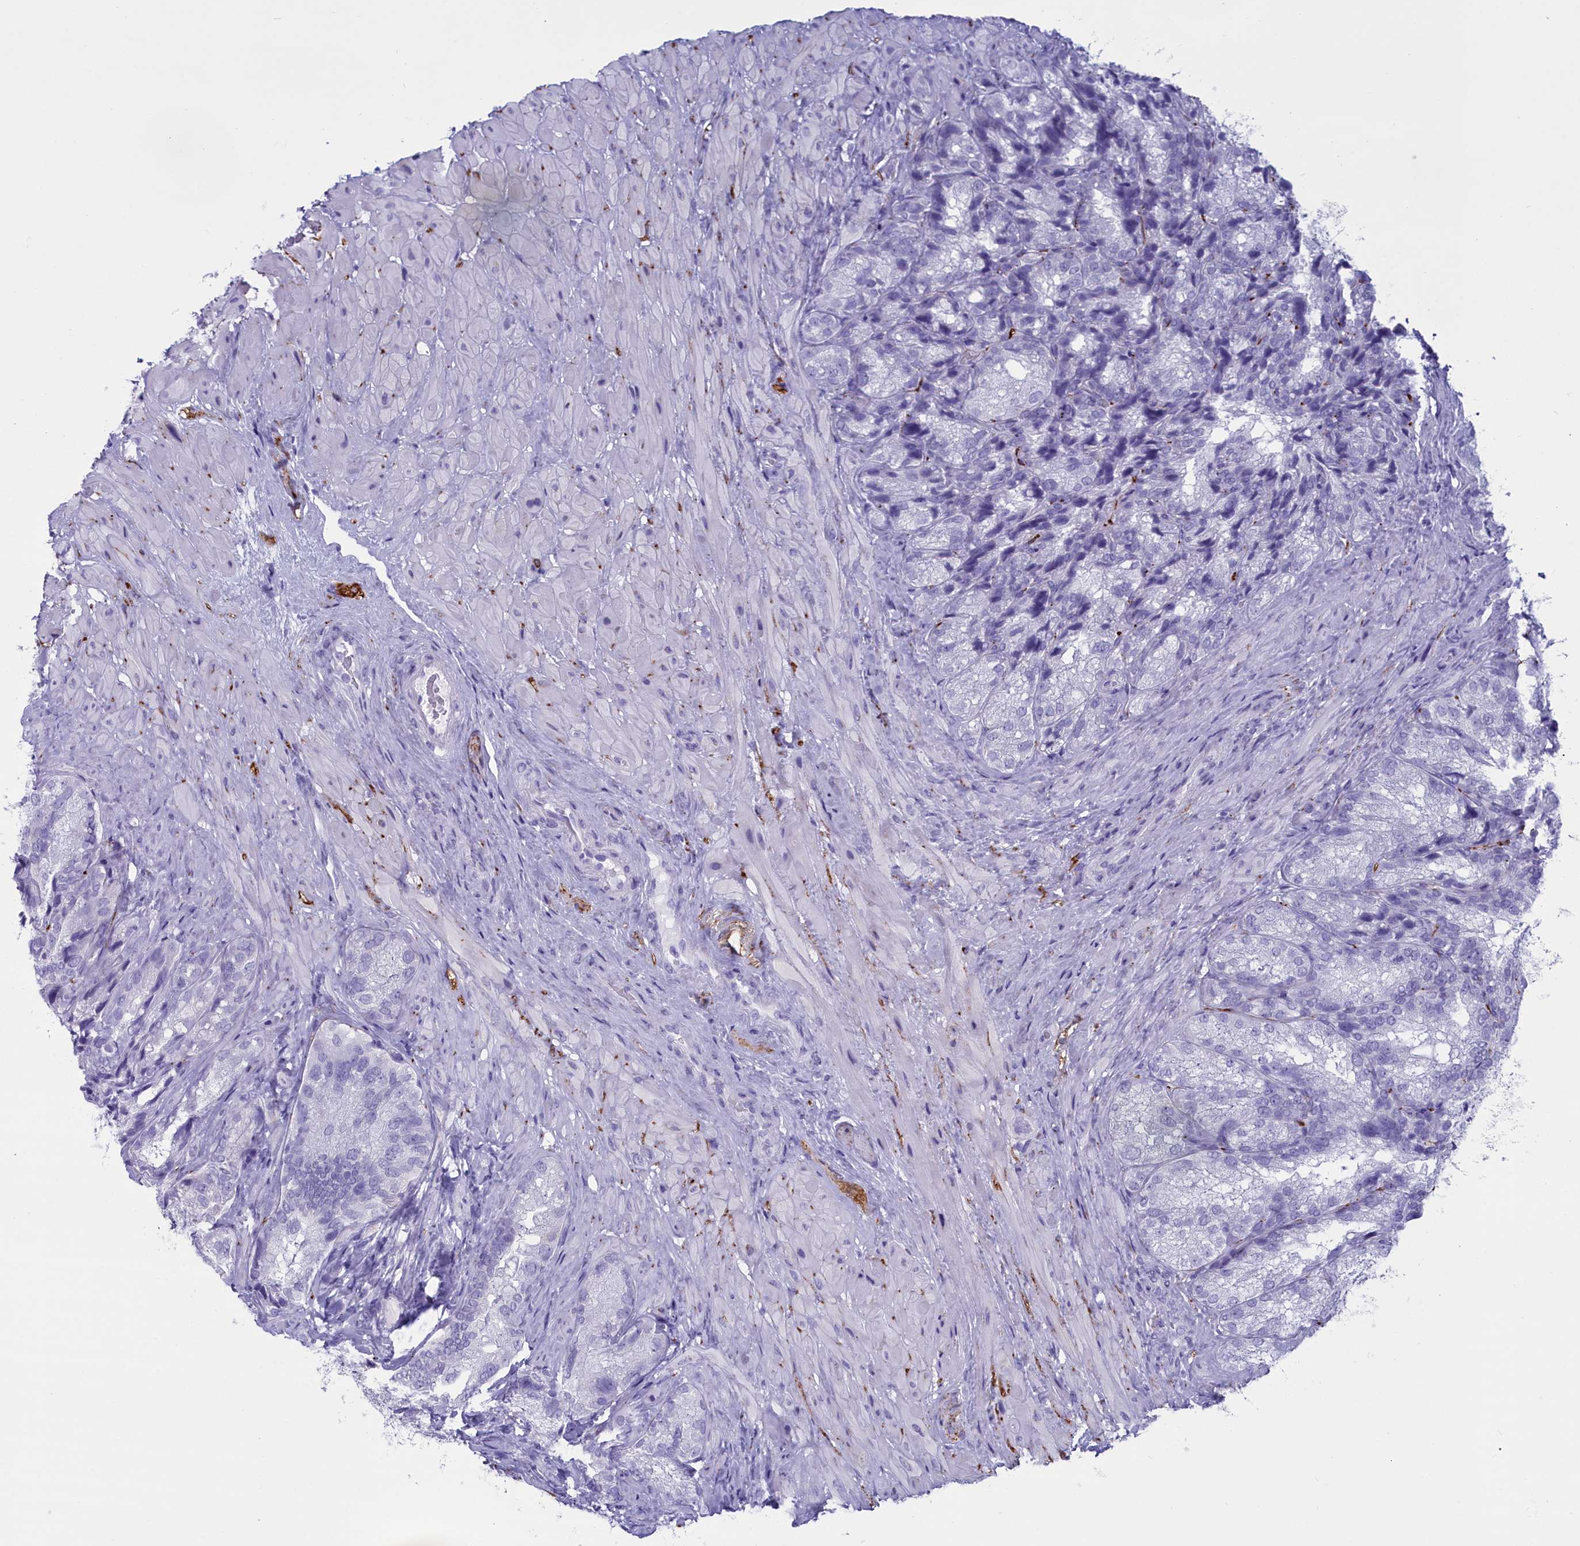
{"staining": {"intensity": "negative", "quantity": "none", "location": "none"}, "tissue": "seminal vesicle", "cell_type": "Glandular cells", "image_type": "normal", "snomed": [{"axis": "morphology", "description": "Normal tissue, NOS"}, {"axis": "topography", "description": "Seminal veicle"}], "caption": "Seminal vesicle was stained to show a protein in brown. There is no significant positivity in glandular cells. The staining is performed using DAB (3,3'-diaminobenzidine) brown chromogen with nuclei counter-stained in using hematoxylin.", "gene": "MAP6", "patient": {"sex": "male", "age": 58}}